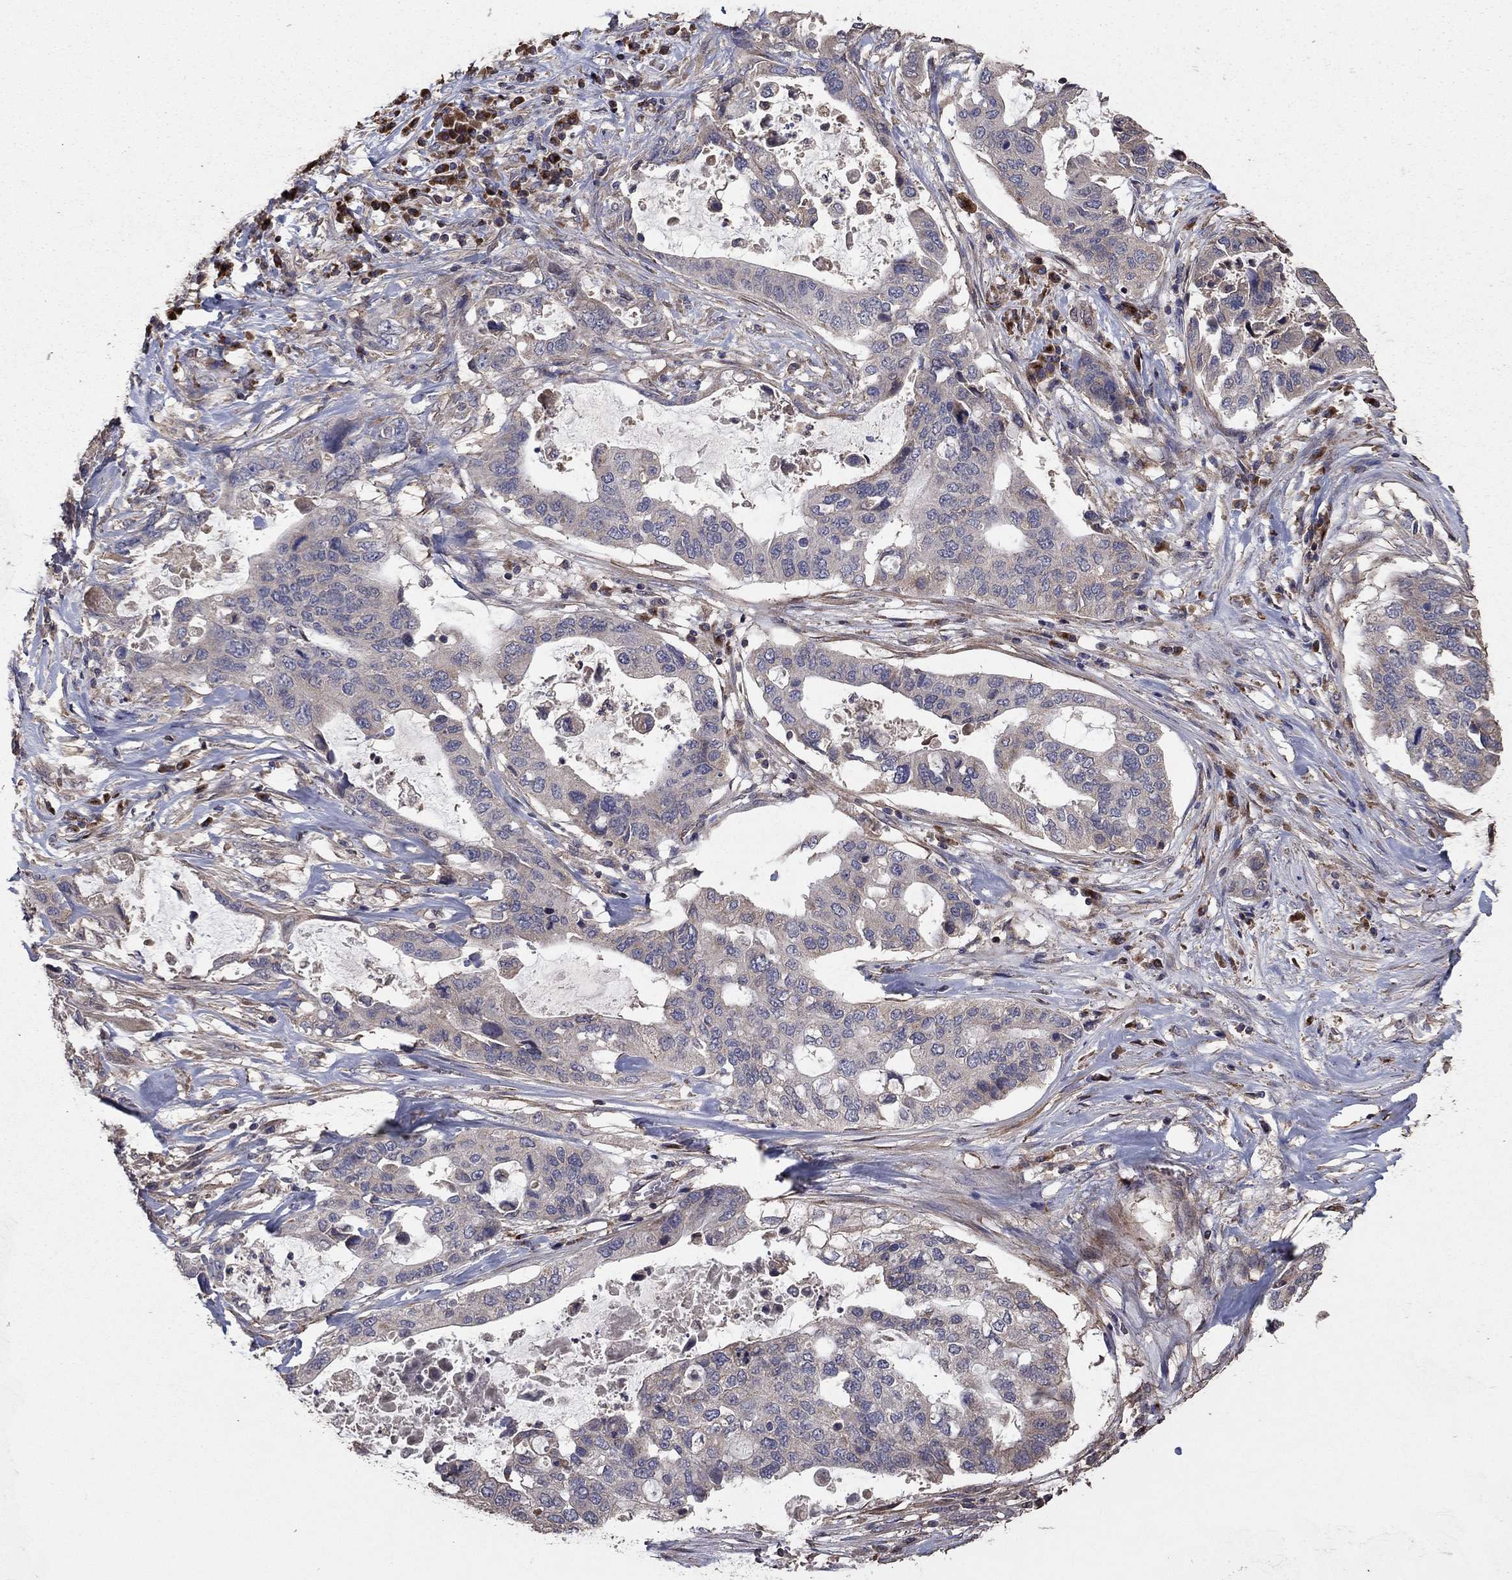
{"staining": {"intensity": "negative", "quantity": "none", "location": "none"}, "tissue": "stomach cancer", "cell_type": "Tumor cells", "image_type": "cancer", "snomed": [{"axis": "morphology", "description": "Adenocarcinoma, NOS"}, {"axis": "topography", "description": "Stomach"}], "caption": "Immunohistochemical staining of stomach adenocarcinoma reveals no significant expression in tumor cells.", "gene": "FLT4", "patient": {"sex": "male", "age": 54}}